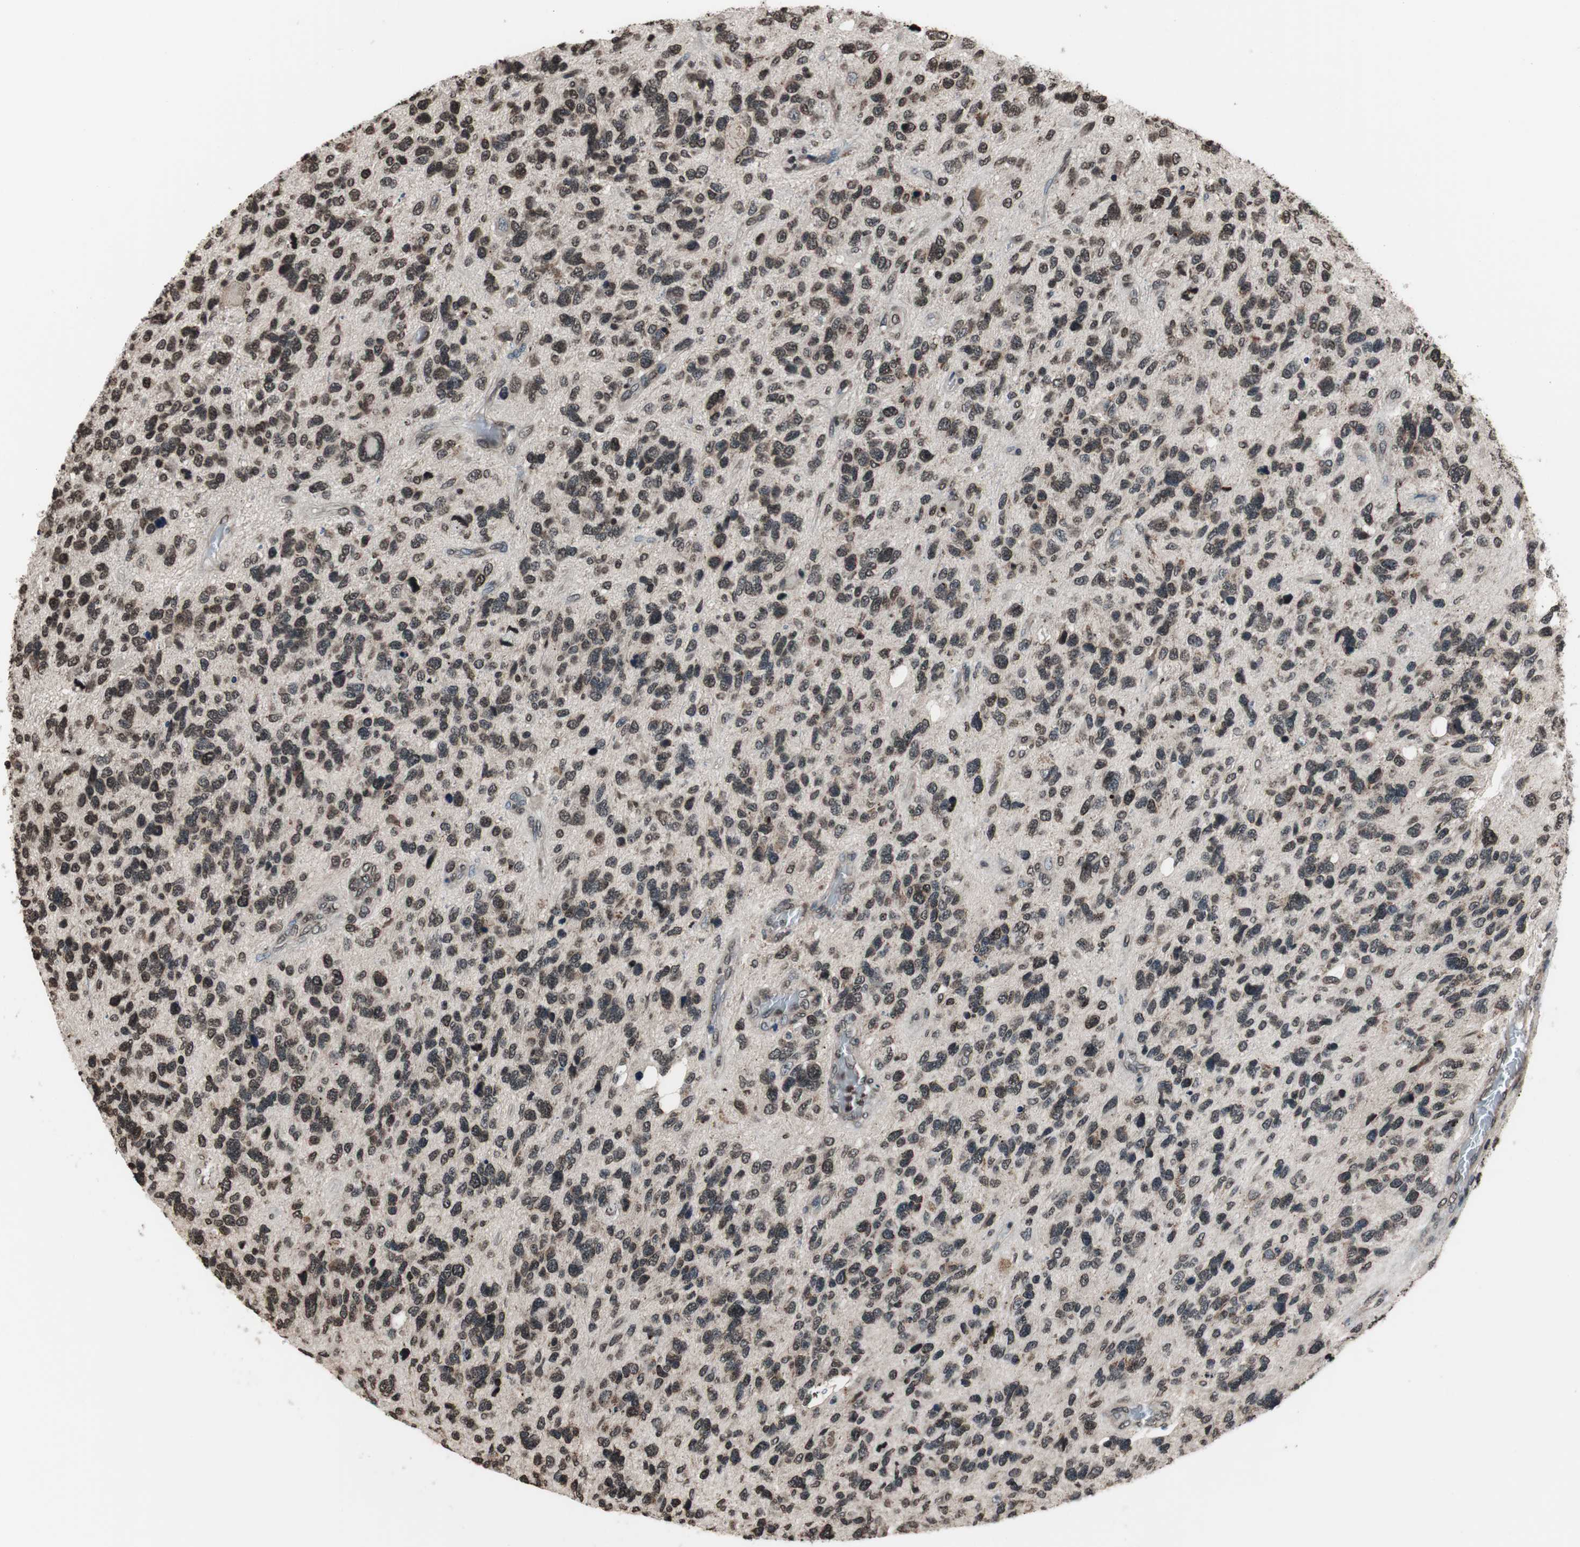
{"staining": {"intensity": "moderate", "quantity": ">75%", "location": "nuclear"}, "tissue": "glioma", "cell_type": "Tumor cells", "image_type": "cancer", "snomed": [{"axis": "morphology", "description": "Glioma, malignant, High grade"}, {"axis": "topography", "description": "Brain"}], "caption": "Brown immunohistochemical staining in human malignant high-grade glioma reveals moderate nuclear staining in about >75% of tumor cells. The staining is performed using DAB brown chromogen to label protein expression. The nuclei are counter-stained blue using hematoxylin.", "gene": "RFC1", "patient": {"sex": "female", "age": 58}}